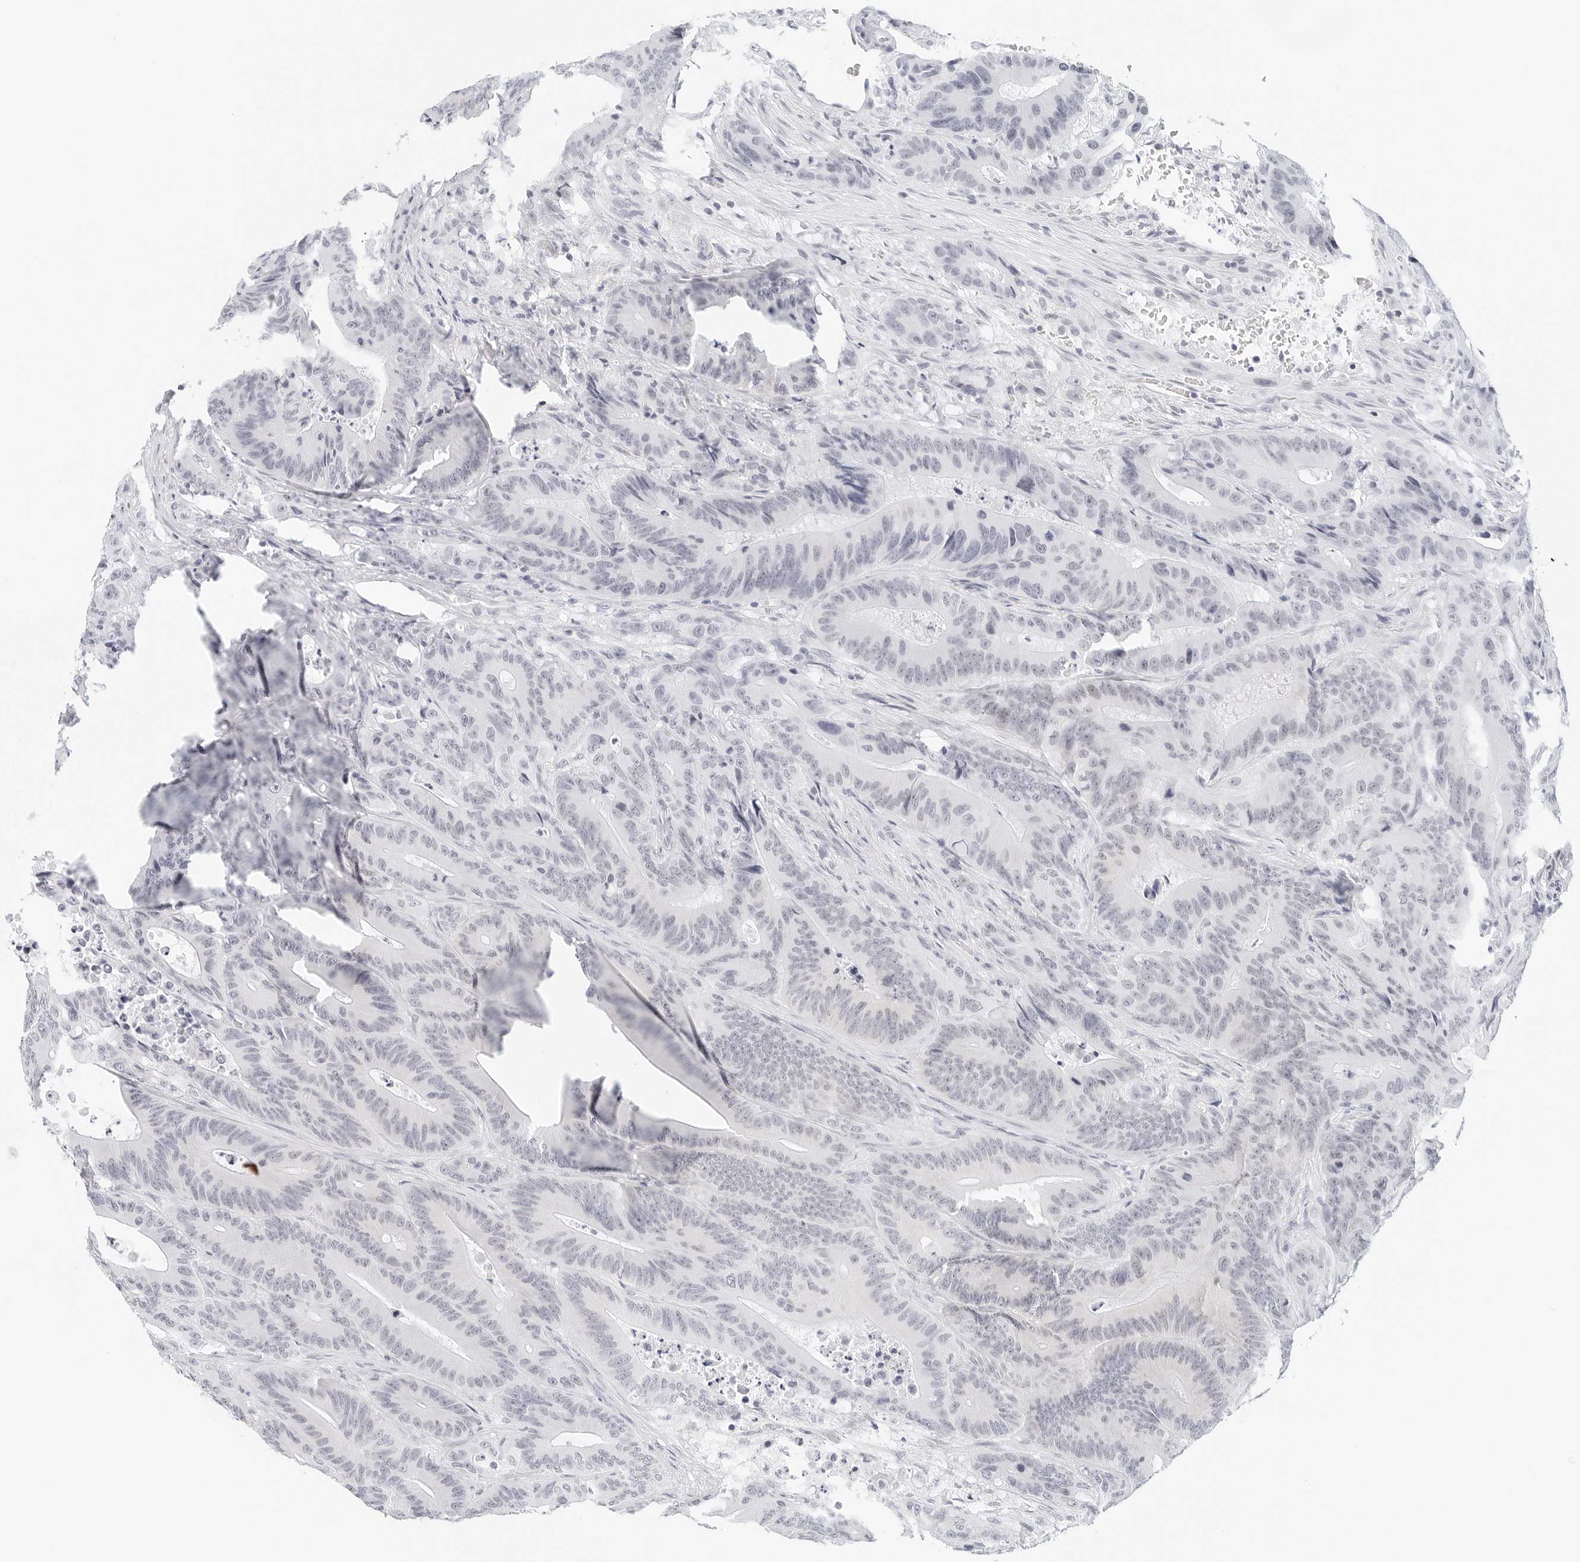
{"staining": {"intensity": "negative", "quantity": "none", "location": "none"}, "tissue": "colorectal cancer", "cell_type": "Tumor cells", "image_type": "cancer", "snomed": [{"axis": "morphology", "description": "Adenocarcinoma, NOS"}, {"axis": "topography", "description": "Colon"}], "caption": "Human colorectal cancer stained for a protein using IHC exhibits no positivity in tumor cells.", "gene": "CD22", "patient": {"sex": "male", "age": 83}}